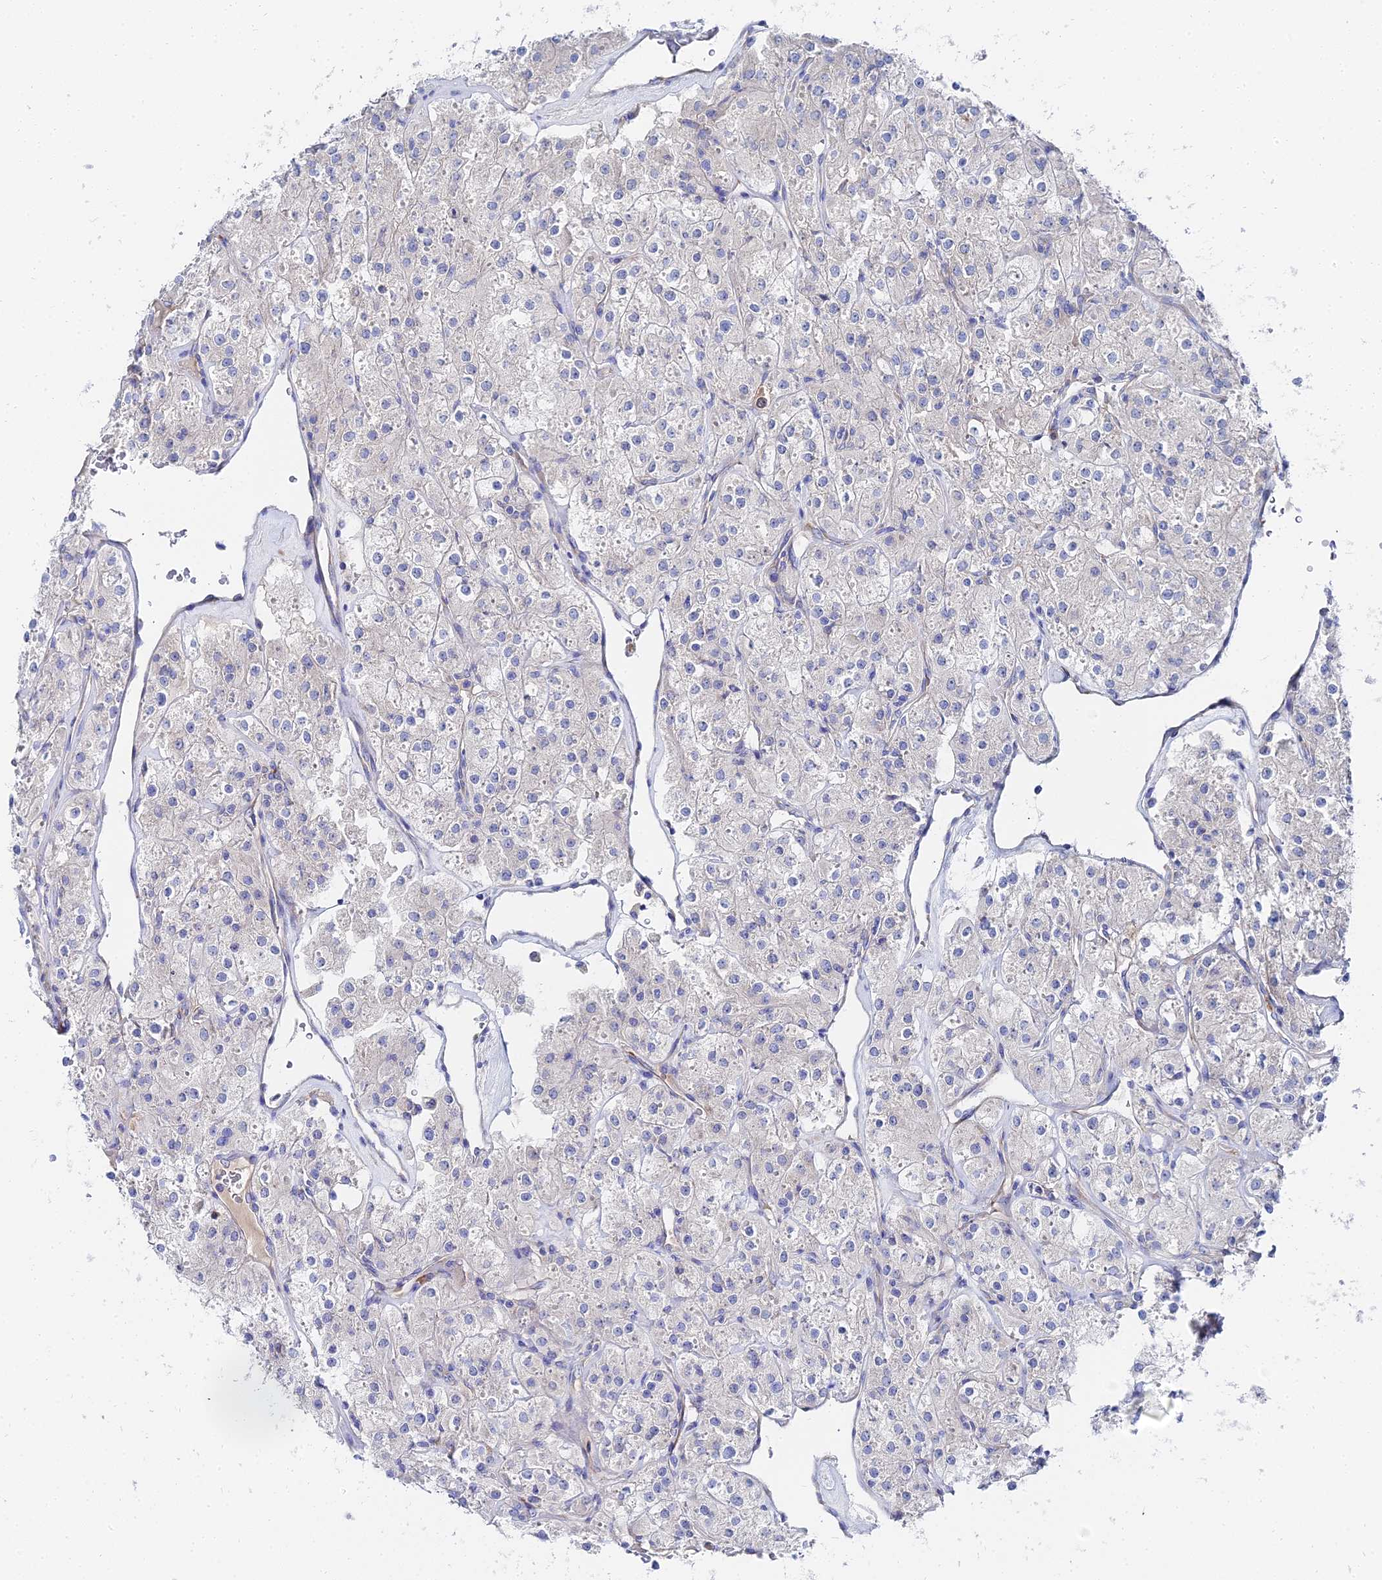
{"staining": {"intensity": "negative", "quantity": "none", "location": "none"}, "tissue": "renal cancer", "cell_type": "Tumor cells", "image_type": "cancer", "snomed": [{"axis": "morphology", "description": "Adenocarcinoma, NOS"}, {"axis": "topography", "description": "Kidney"}], "caption": "IHC photomicrograph of human renal adenocarcinoma stained for a protein (brown), which displays no positivity in tumor cells. (DAB (3,3'-diaminobenzidine) IHC visualized using brightfield microscopy, high magnification).", "gene": "PTTG1", "patient": {"sex": "male", "age": 77}}